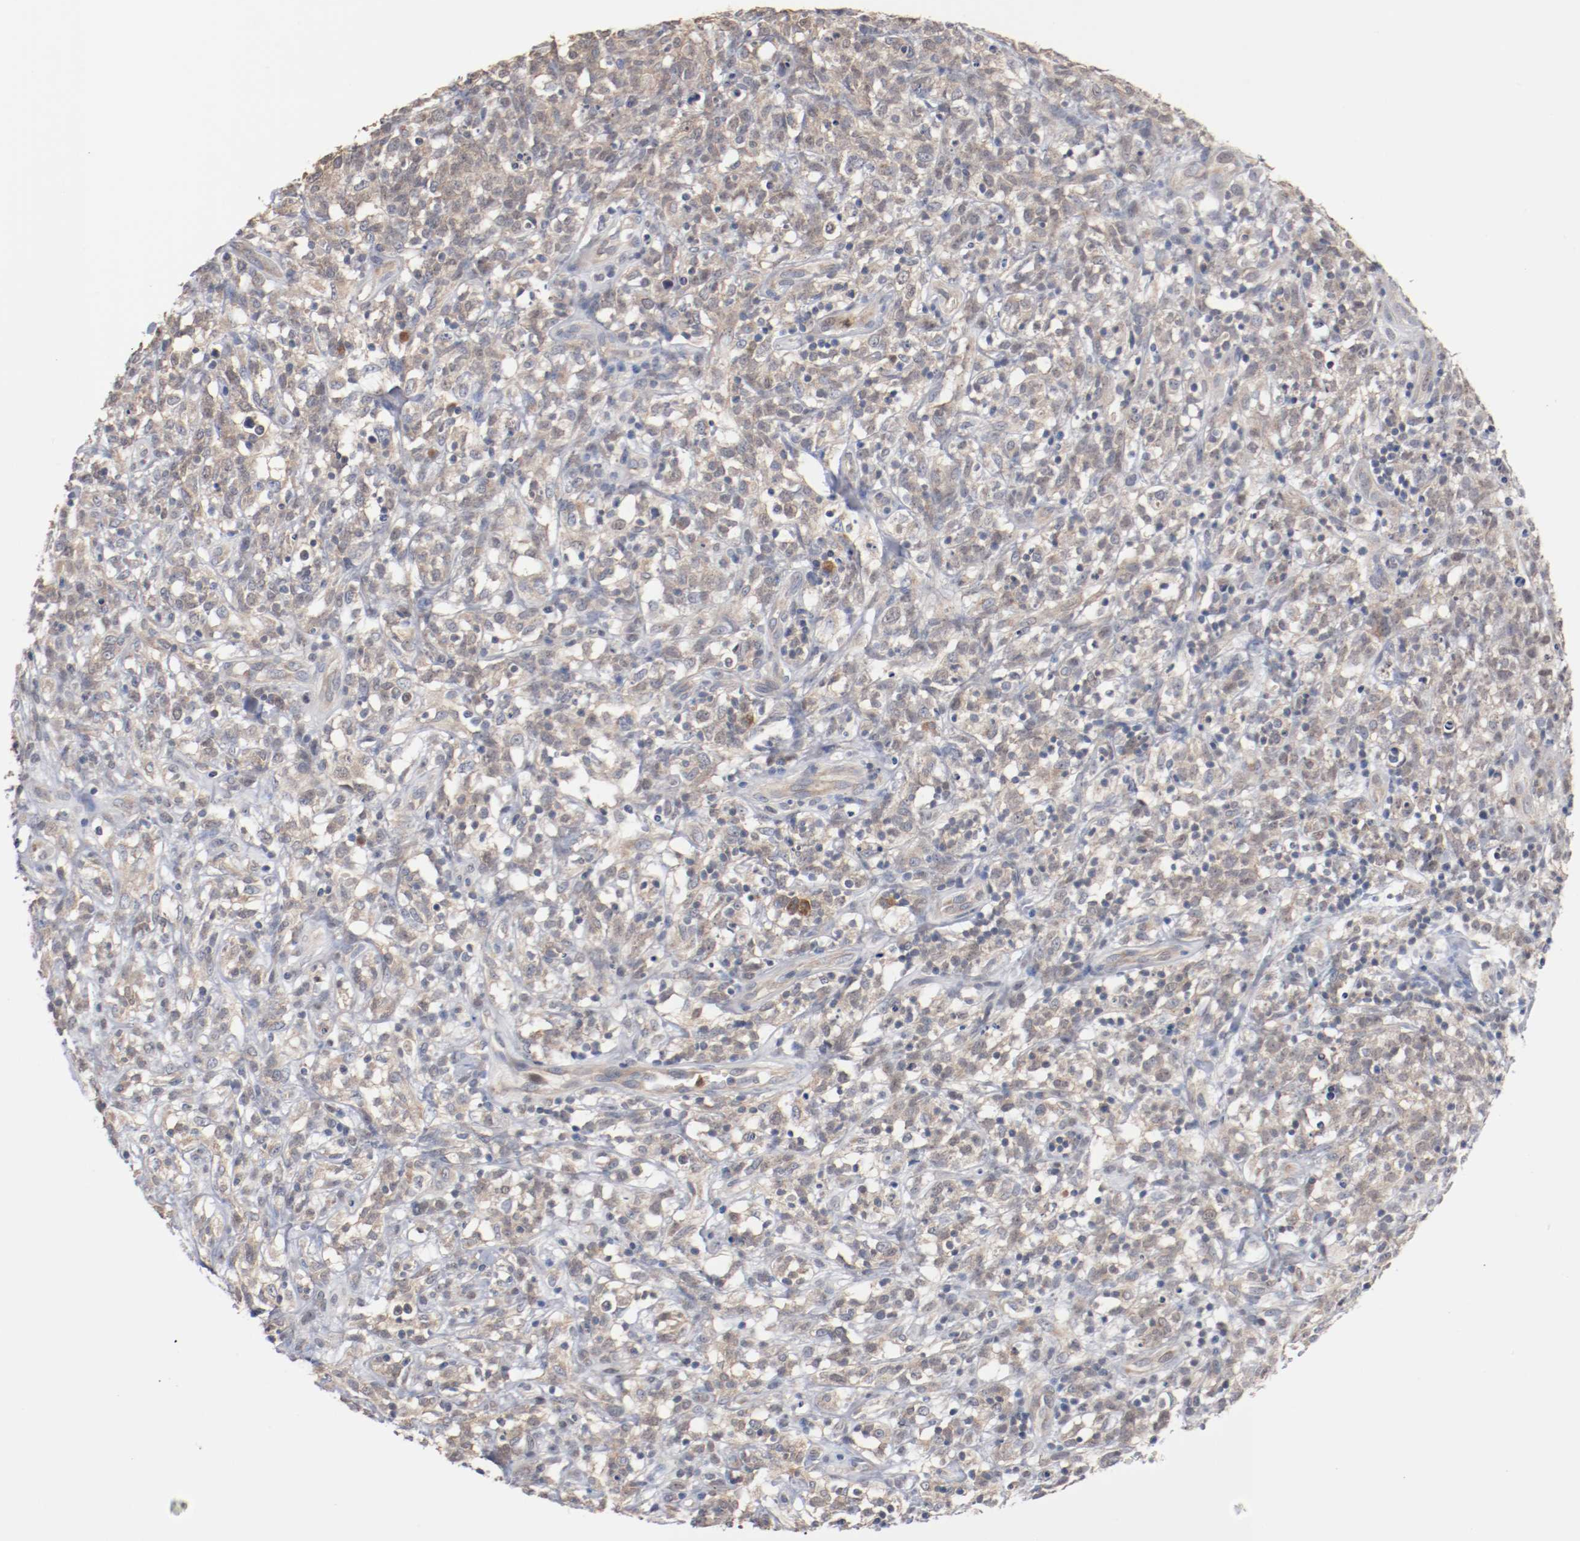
{"staining": {"intensity": "weak", "quantity": "25%-75%", "location": "cytoplasmic/membranous"}, "tissue": "lymphoma", "cell_type": "Tumor cells", "image_type": "cancer", "snomed": [{"axis": "morphology", "description": "Malignant lymphoma, non-Hodgkin's type, High grade"}, {"axis": "topography", "description": "Lymph node"}], "caption": "Lymphoma tissue reveals weak cytoplasmic/membranous staining in approximately 25%-75% of tumor cells", "gene": "RNASE11", "patient": {"sex": "female", "age": 73}}